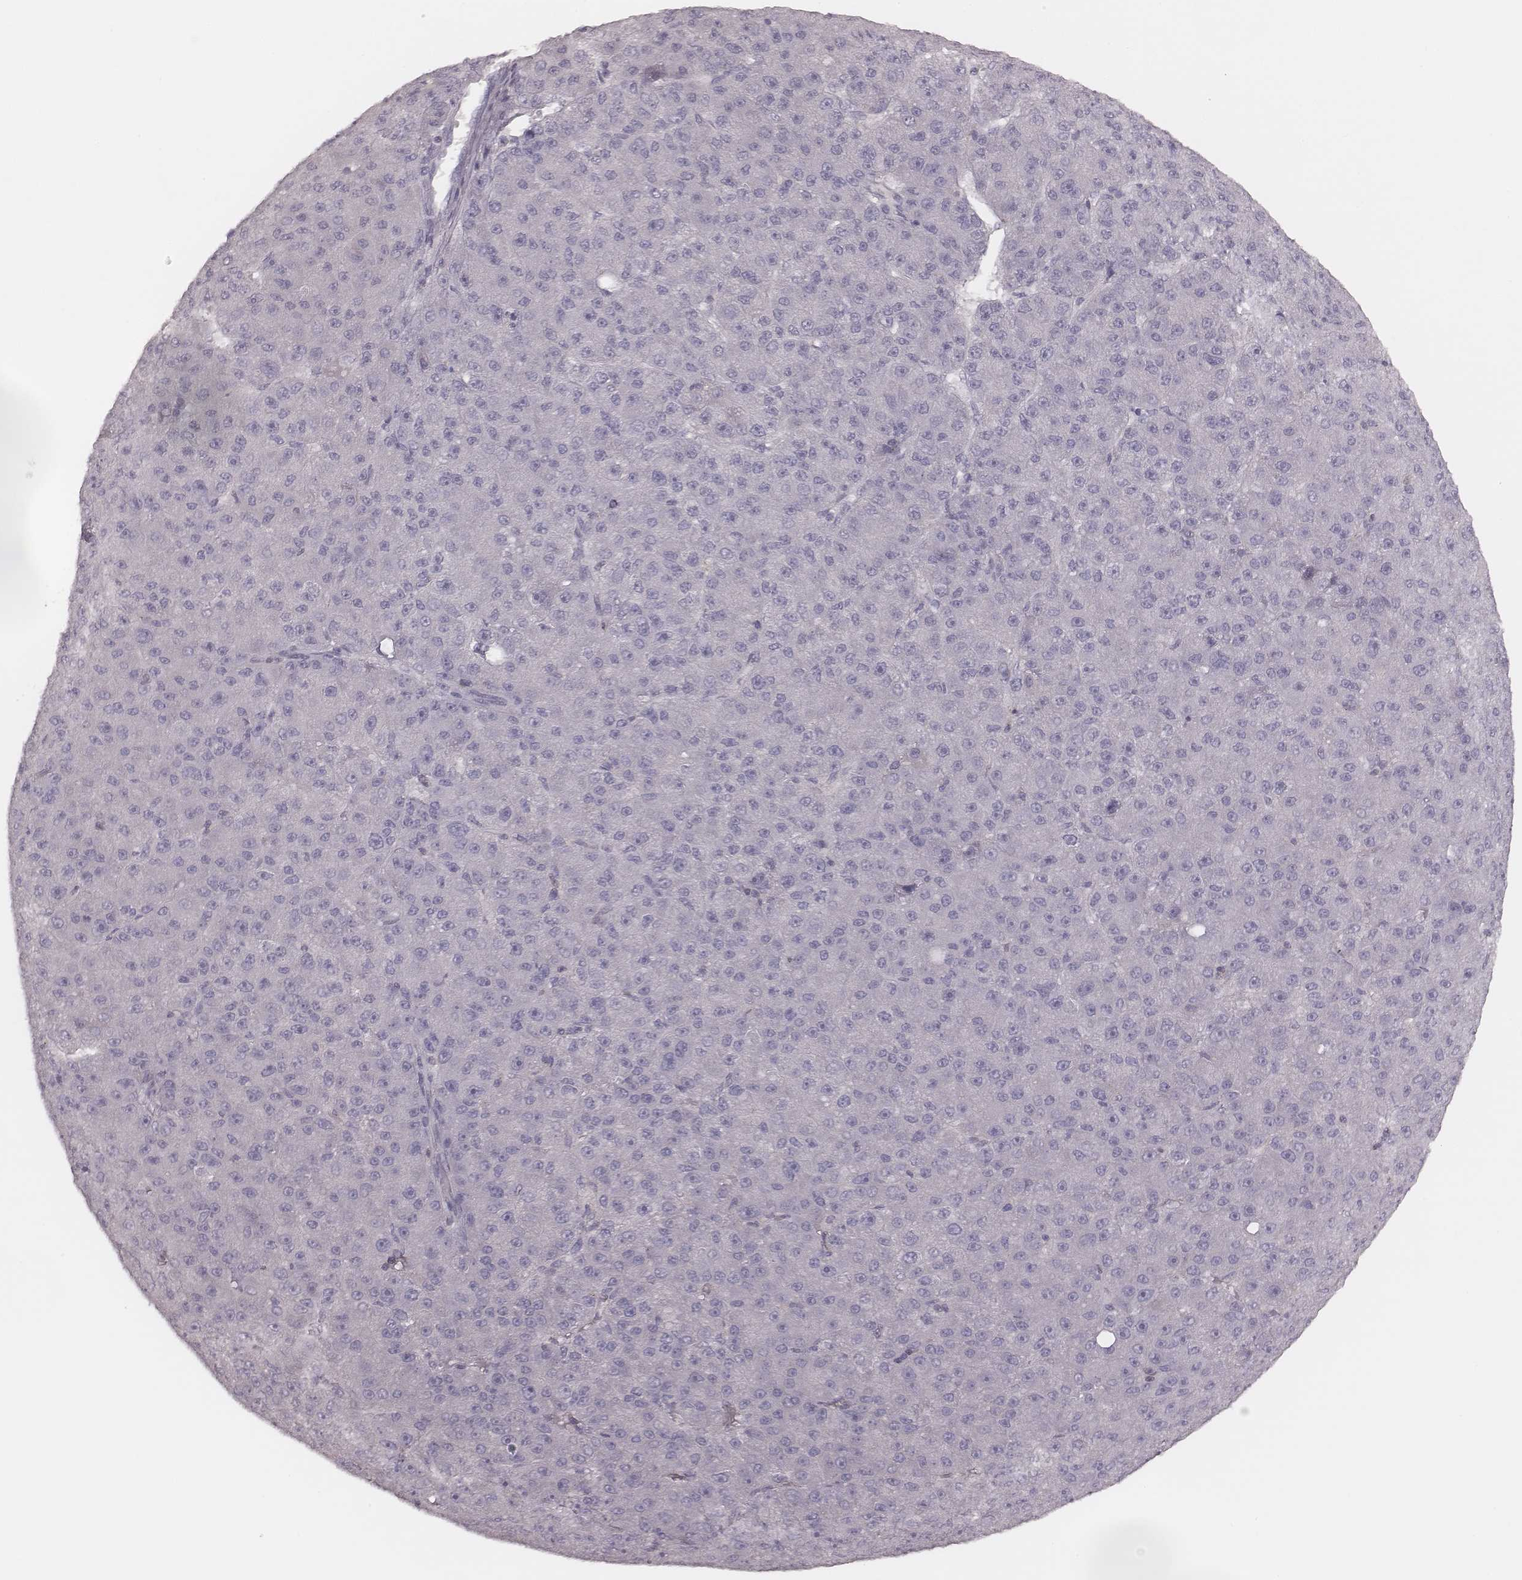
{"staining": {"intensity": "negative", "quantity": "none", "location": "none"}, "tissue": "liver cancer", "cell_type": "Tumor cells", "image_type": "cancer", "snomed": [{"axis": "morphology", "description": "Carcinoma, Hepatocellular, NOS"}, {"axis": "topography", "description": "Liver"}], "caption": "Histopathology image shows no protein expression in tumor cells of hepatocellular carcinoma (liver) tissue.", "gene": "MSX1", "patient": {"sex": "male", "age": 67}}